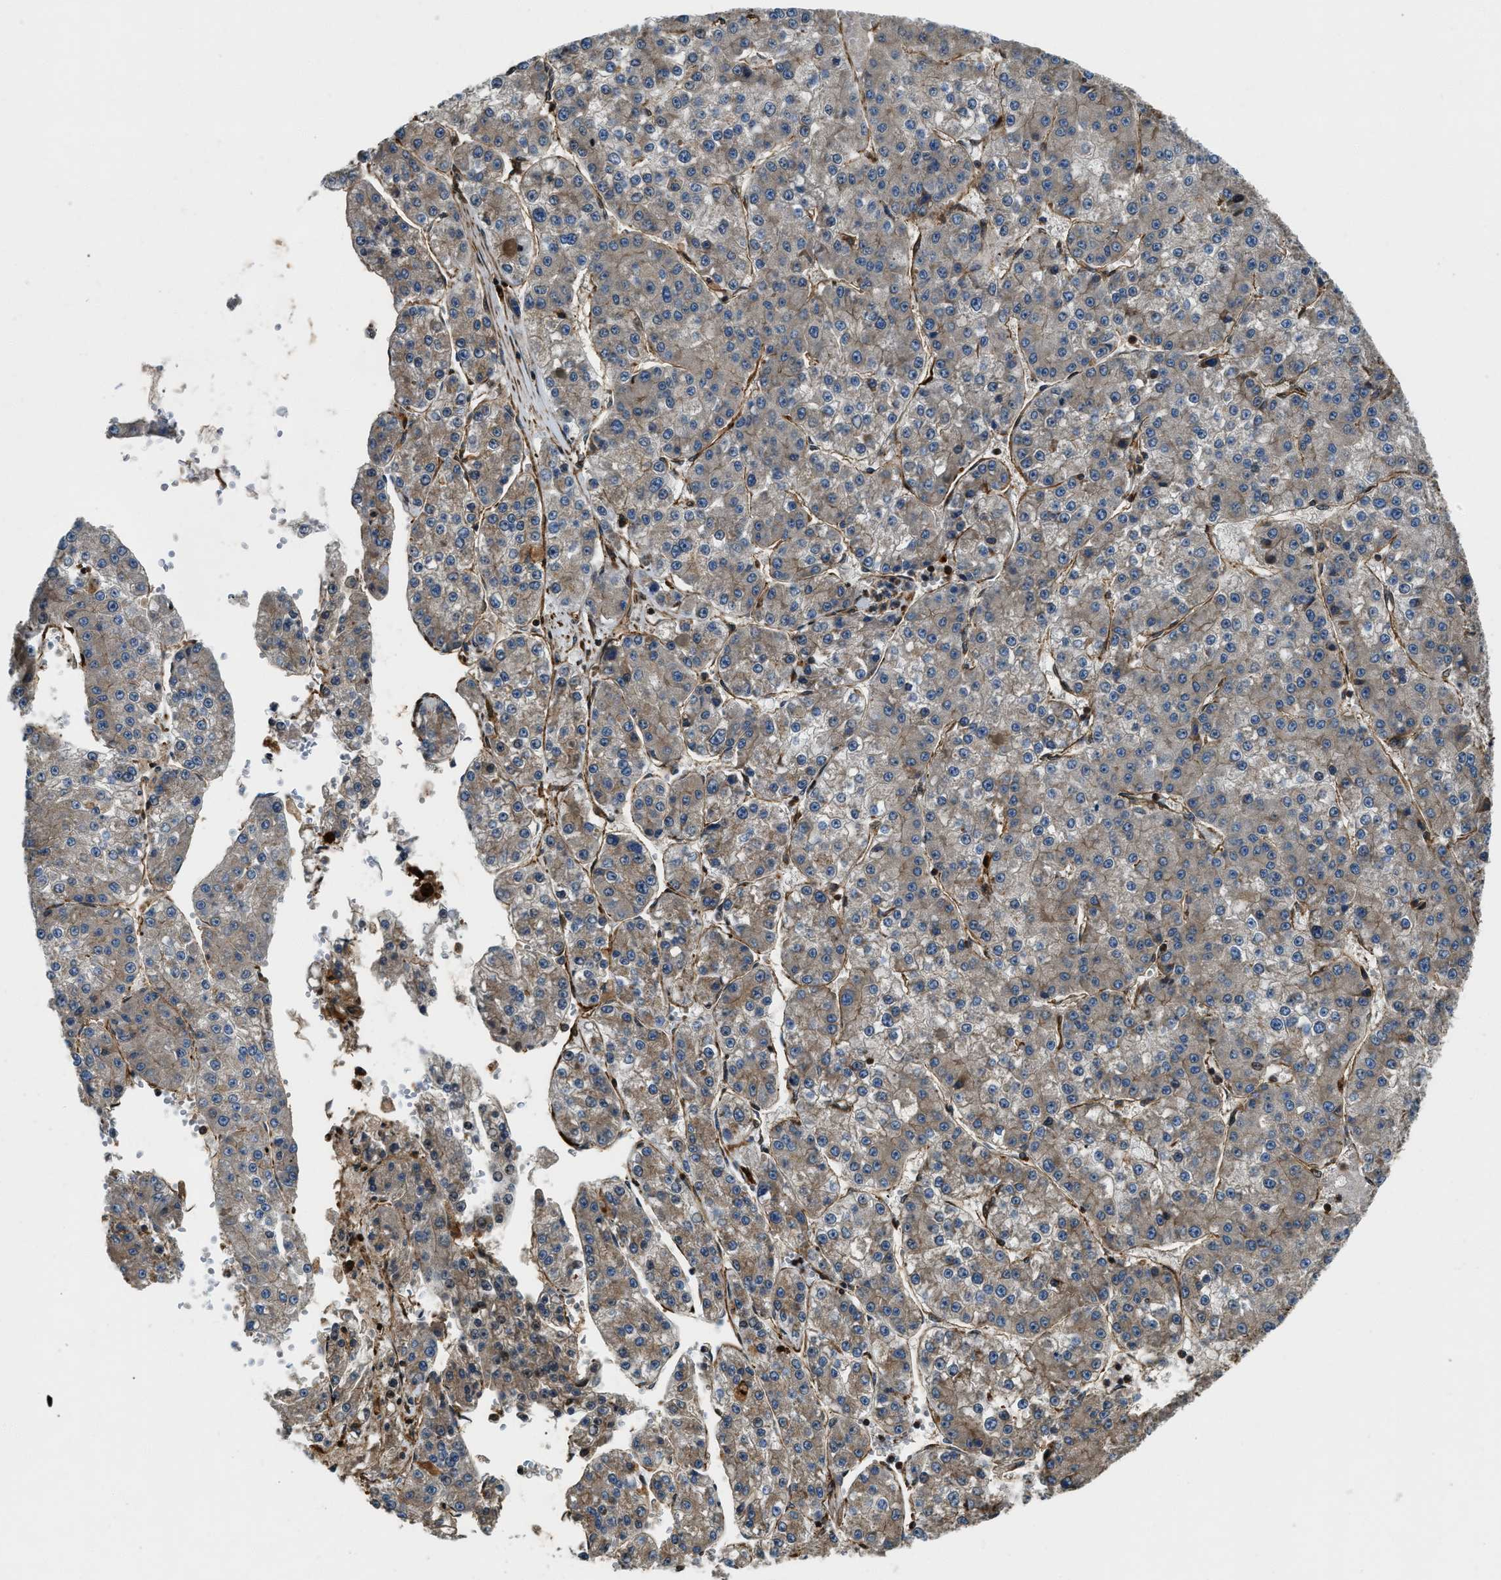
{"staining": {"intensity": "weak", "quantity": ">75%", "location": "cytoplasmic/membranous"}, "tissue": "liver cancer", "cell_type": "Tumor cells", "image_type": "cancer", "snomed": [{"axis": "morphology", "description": "Carcinoma, Hepatocellular, NOS"}, {"axis": "topography", "description": "Liver"}], "caption": "Immunohistochemical staining of liver cancer displays weak cytoplasmic/membranous protein expression in about >75% of tumor cells.", "gene": "YARS1", "patient": {"sex": "female", "age": 73}}